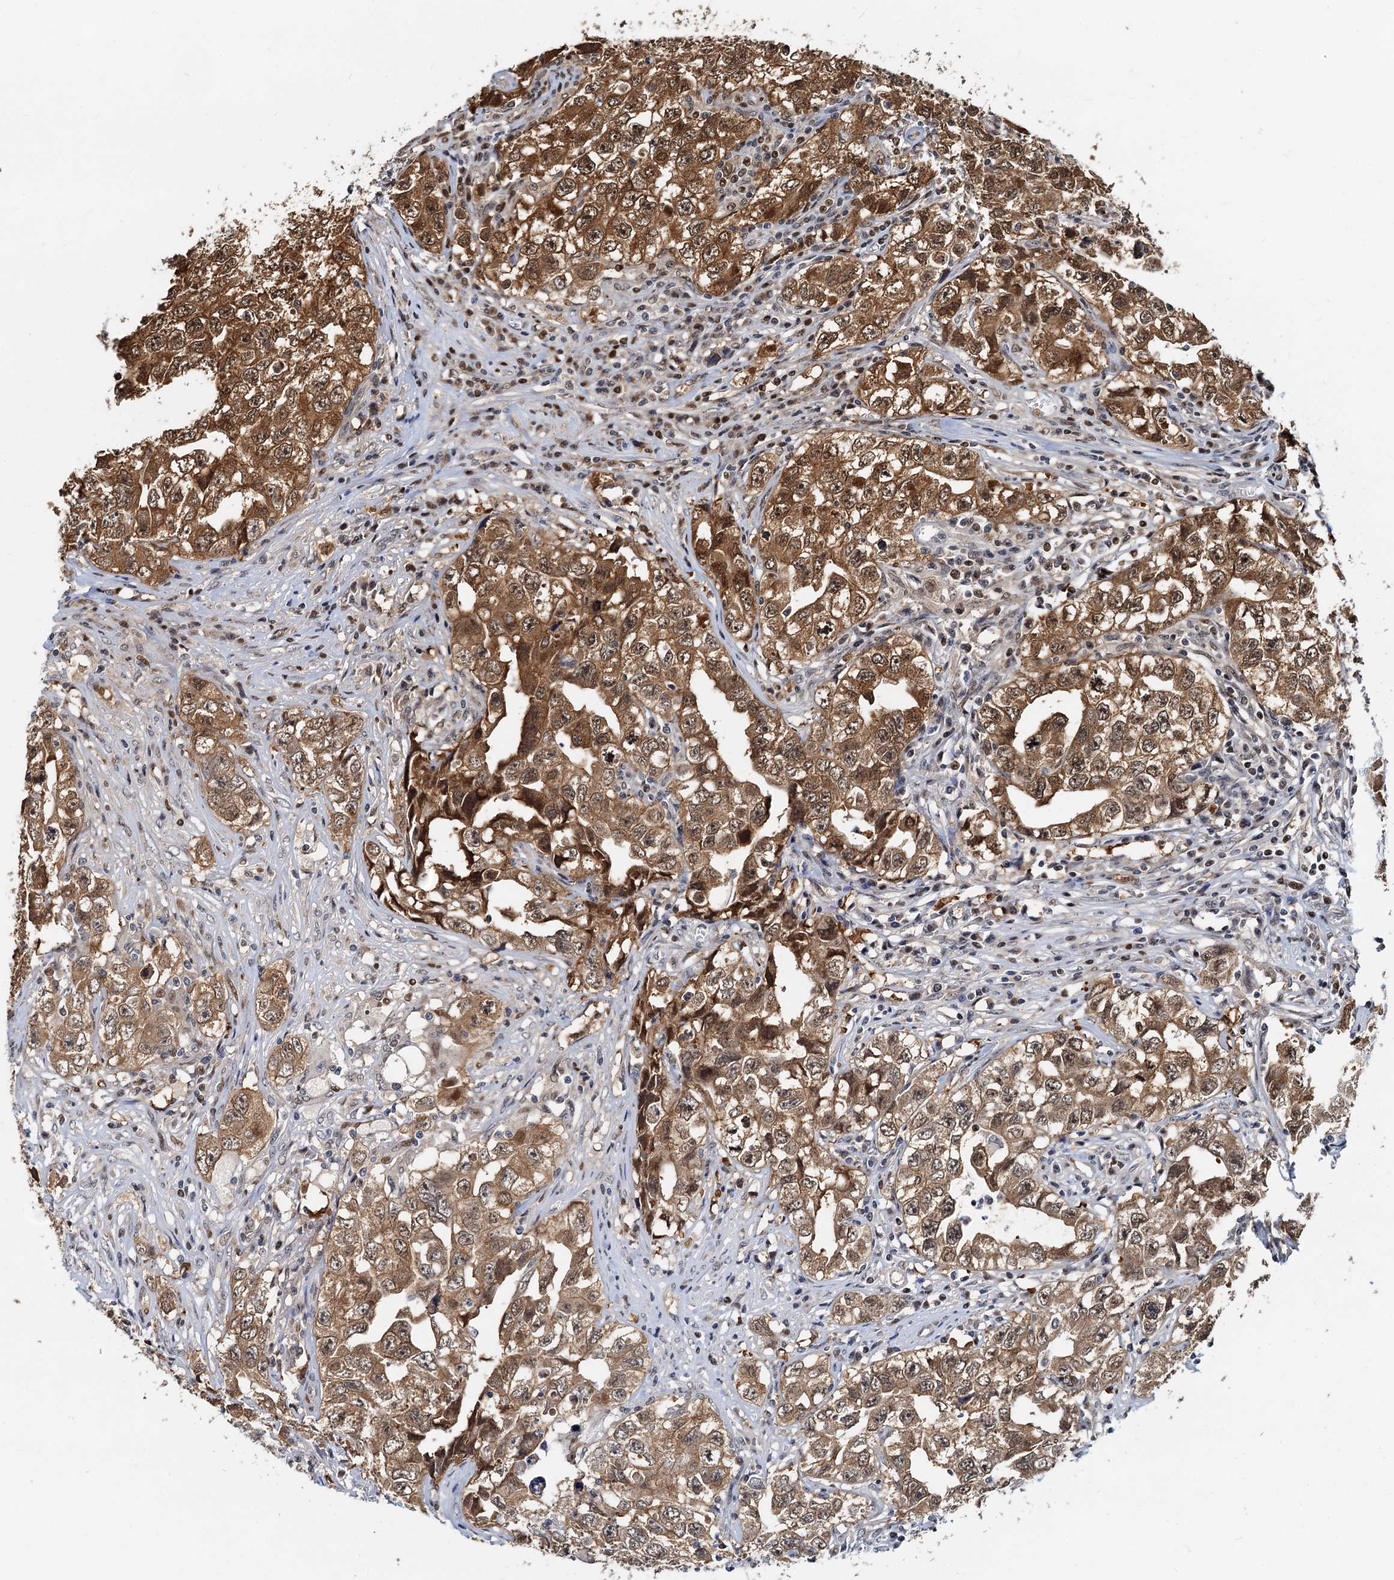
{"staining": {"intensity": "strong", "quantity": ">75%", "location": "cytoplasmic/membranous,nuclear"}, "tissue": "testis cancer", "cell_type": "Tumor cells", "image_type": "cancer", "snomed": [{"axis": "morphology", "description": "Seminoma, NOS"}, {"axis": "morphology", "description": "Carcinoma, Embryonal, NOS"}, {"axis": "topography", "description": "Testis"}], "caption": "Seminoma (testis) stained with a protein marker demonstrates strong staining in tumor cells.", "gene": "PTGES3", "patient": {"sex": "male", "age": 43}}